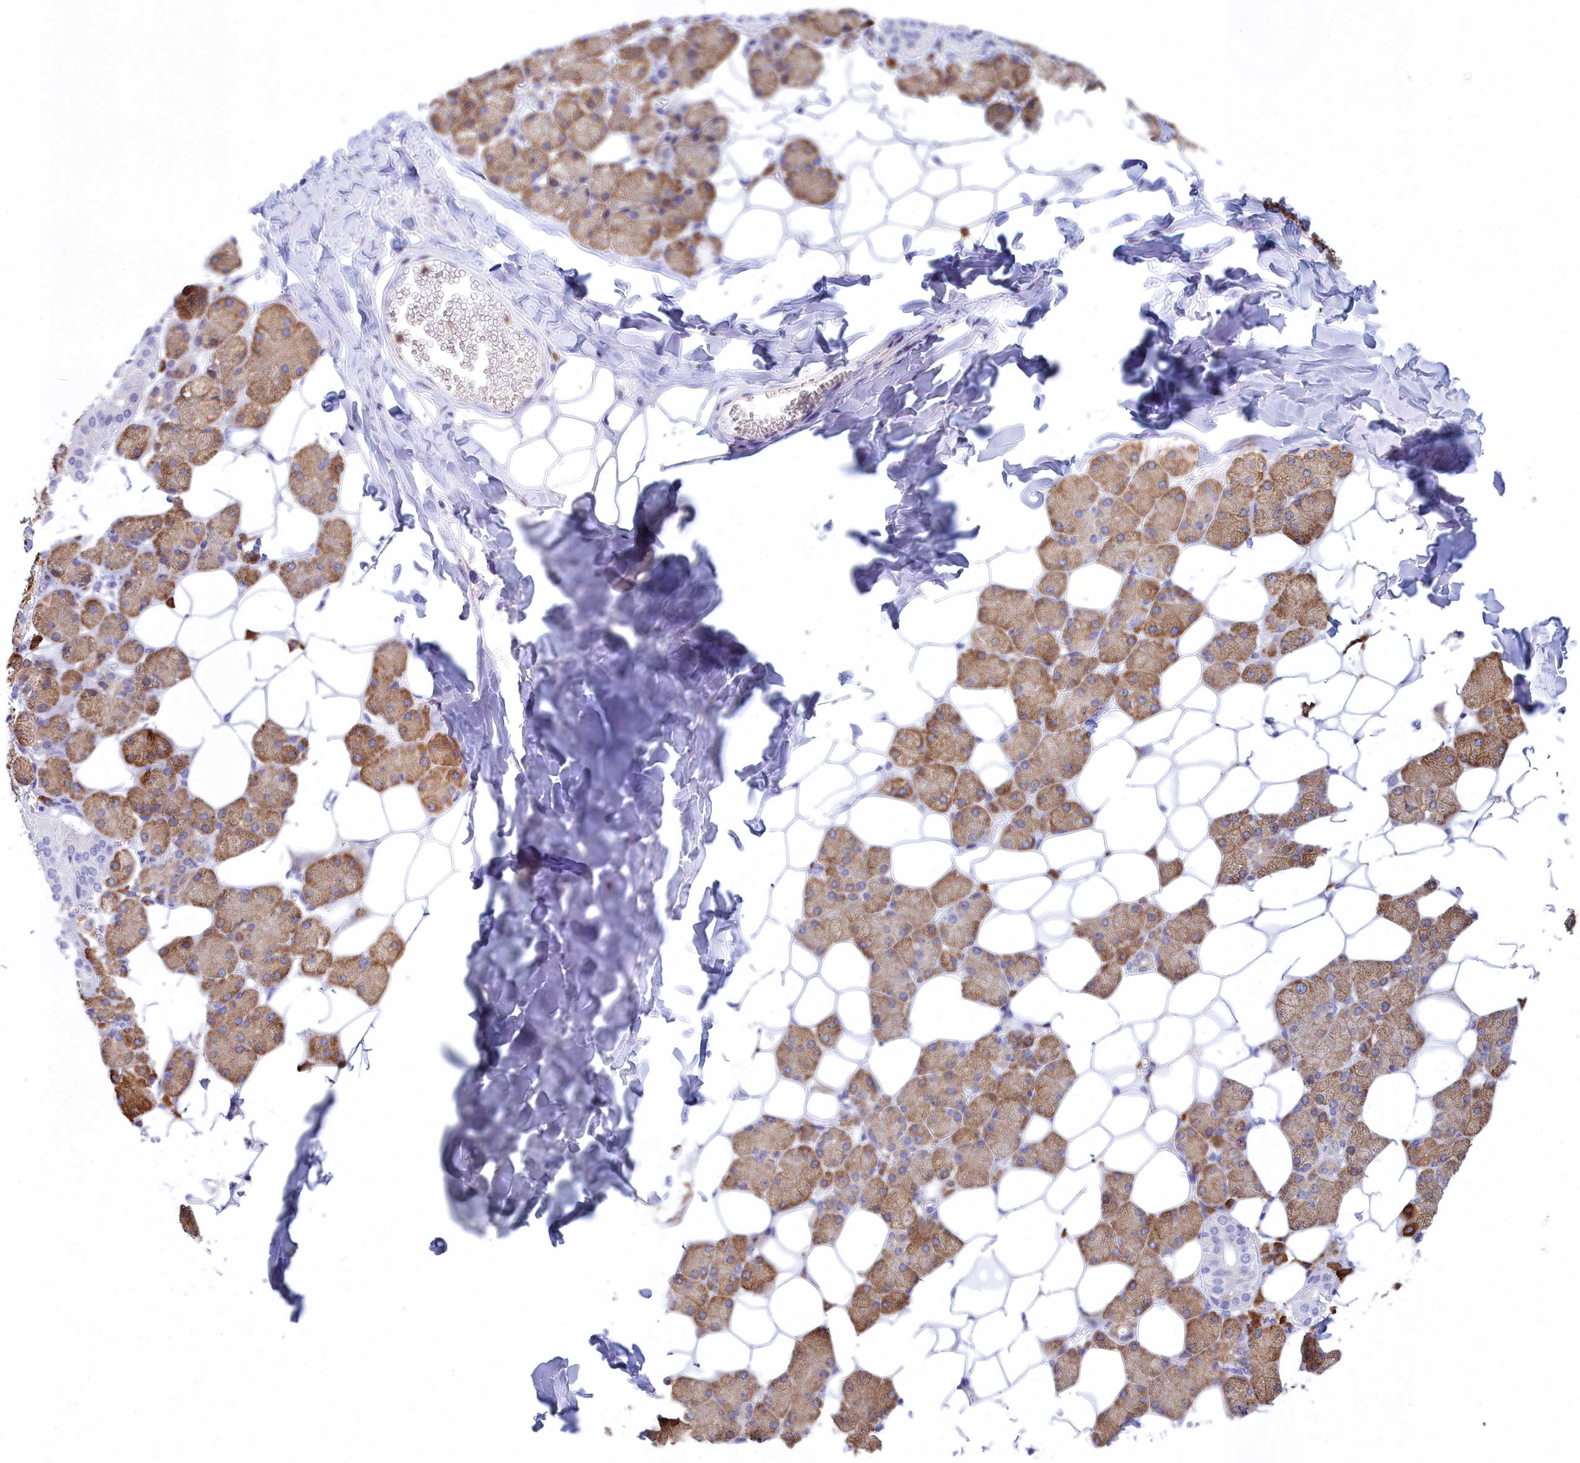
{"staining": {"intensity": "moderate", "quantity": ">75%", "location": "cytoplasmic/membranous"}, "tissue": "salivary gland", "cell_type": "Glandular cells", "image_type": "normal", "snomed": [{"axis": "morphology", "description": "Normal tissue, NOS"}, {"axis": "topography", "description": "Salivary gland"}], "caption": "Human salivary gland stained with a brown dye reveals moderate cytoplasmic/membranous positive positivity in approximately >75% of glandular cells.", "gene": "HM13", "patient": {"sex": "female", "age": 33}}